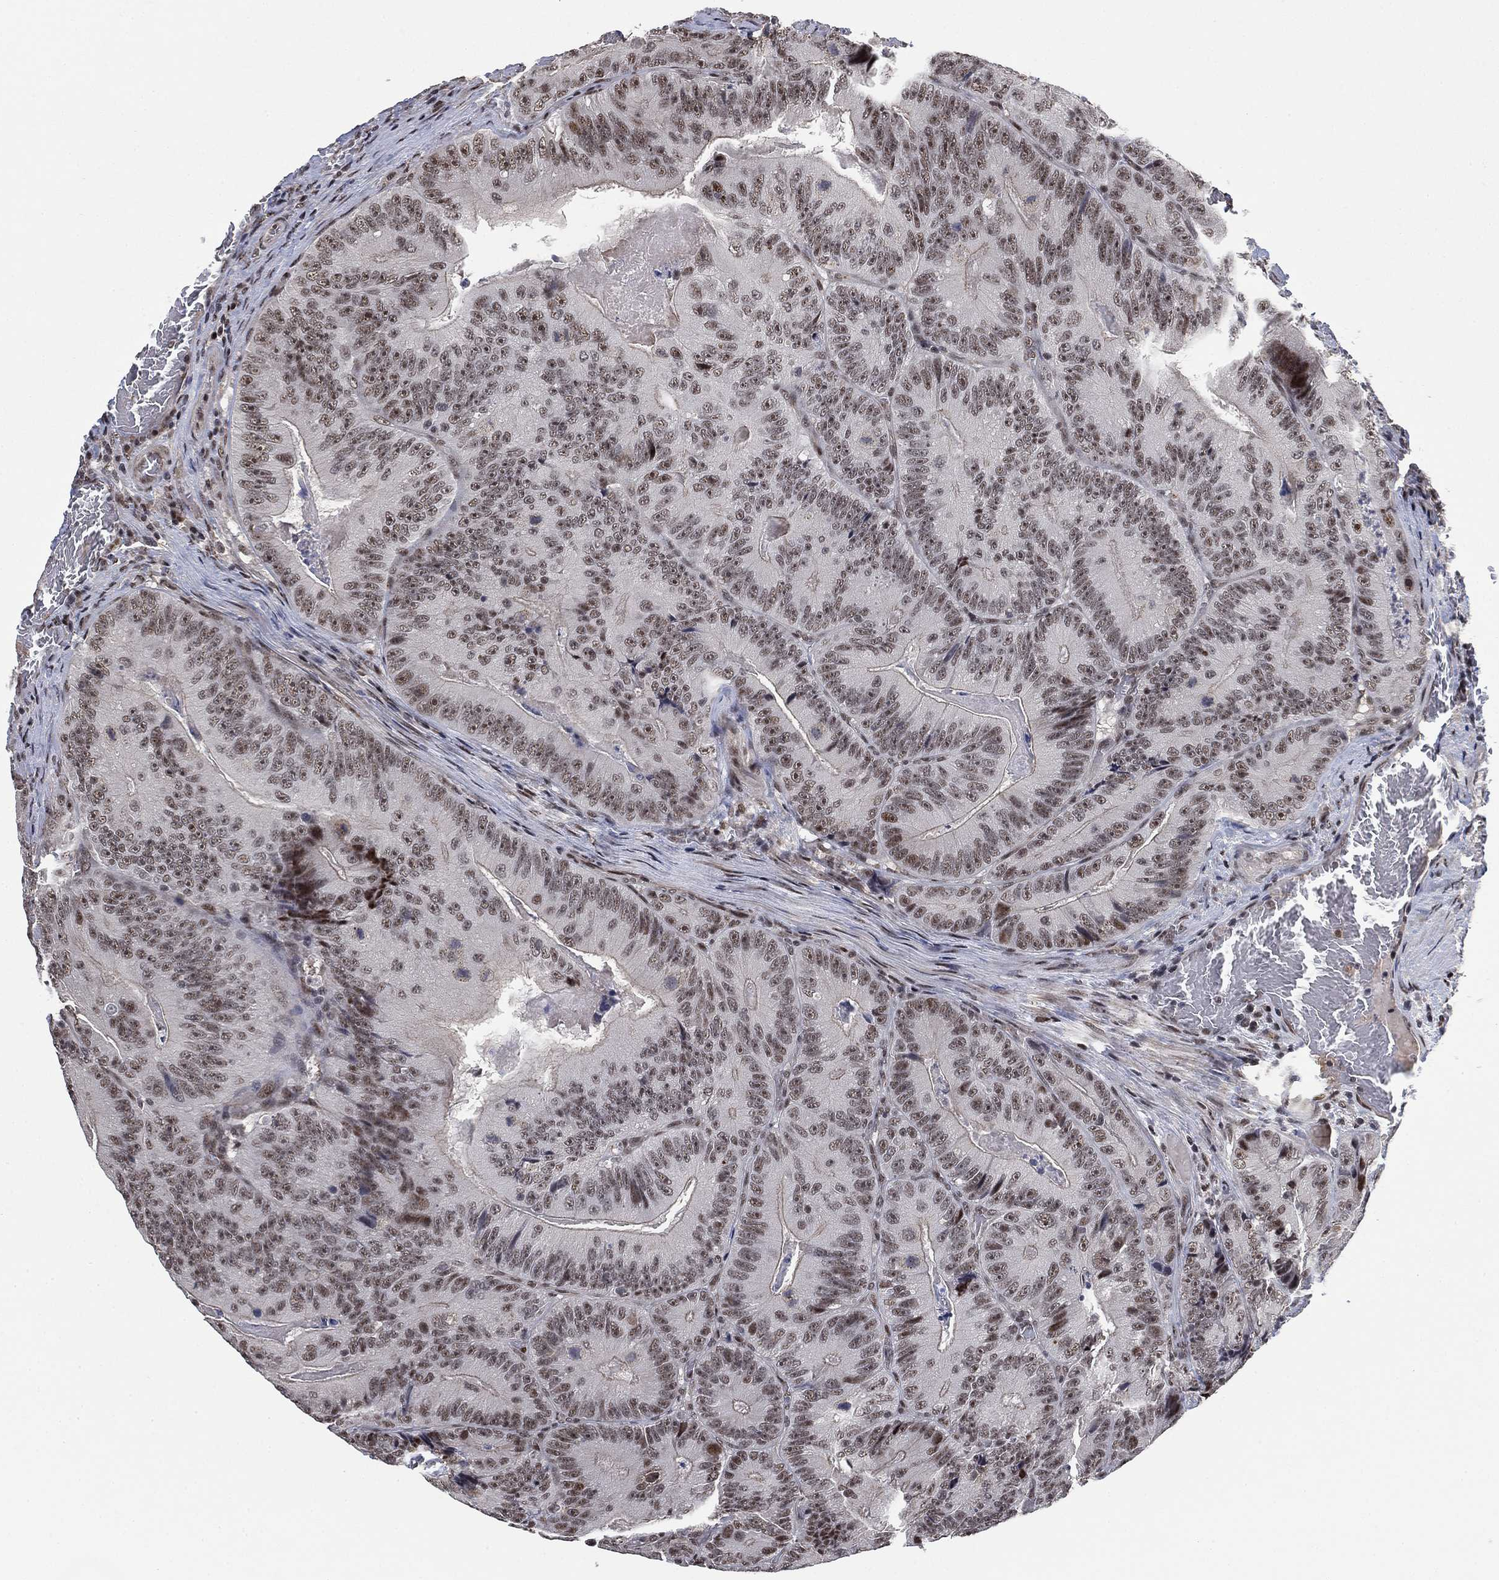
{"staining": {"intensity": "moderate", "quantity": "<25%", "location": "nuclear"}, "tissue": "colorectal cancer", "cell_type": "Tumor cells", "image_type": "cancer", "snomed": [{"axis": "morphology", "description": "Adenocarcinoma, NOS"}, {"axis": "topography", "description": "Colon"}], "caption": "Immunohistochemical staining of human colorectal adenocarcinoma reveals moderate nuclear protein expression in approximately <25% of tumor cells.", "gene": "ZSCAN30", "patient": {"sex": "female", "age": 86}}